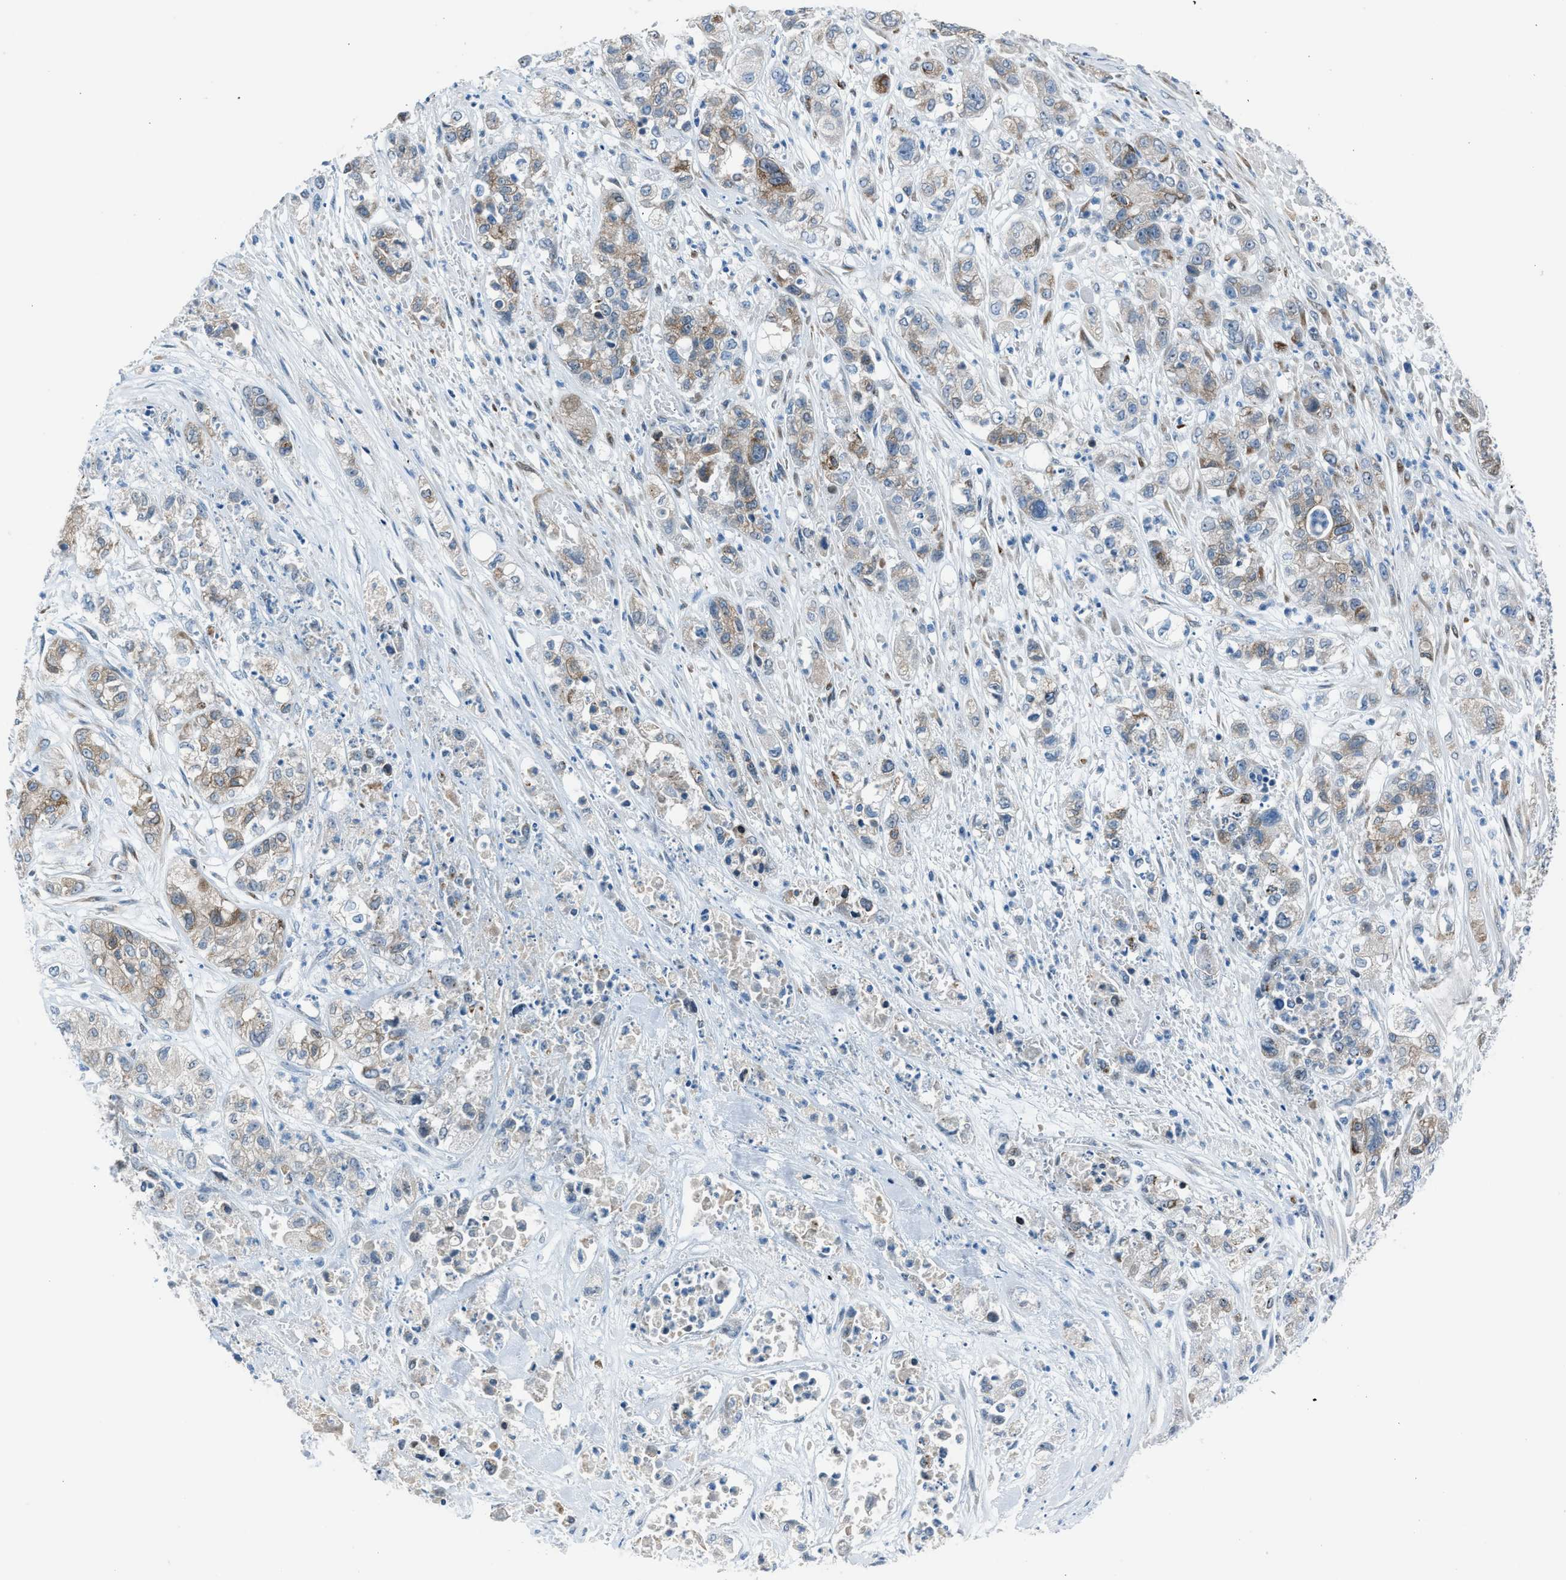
{"staining": {"intensity": "weak", "quantity": ">75%", "location": "cytoplasmic/membranous"}, "tissue": "pancreatic cancer", "cell_type": "Tumor cells", "image_type": "cancer", "snomed": [{"axis": "morphology", "description": "Adenocarcinoma, NOS"}, {"axis": "topography", "description": "Pancreas"}], "caption": "A micrograph of human adenocarcinoma (pancreatic) stained for a protein displays weak cytoplasmic/membranous brown staining in tumor cells. (brown staining indicates protein expression, while blue staining denotes nuclei).", "gene": "RNF41", "patient": {"sex": "female", "age": 78}}